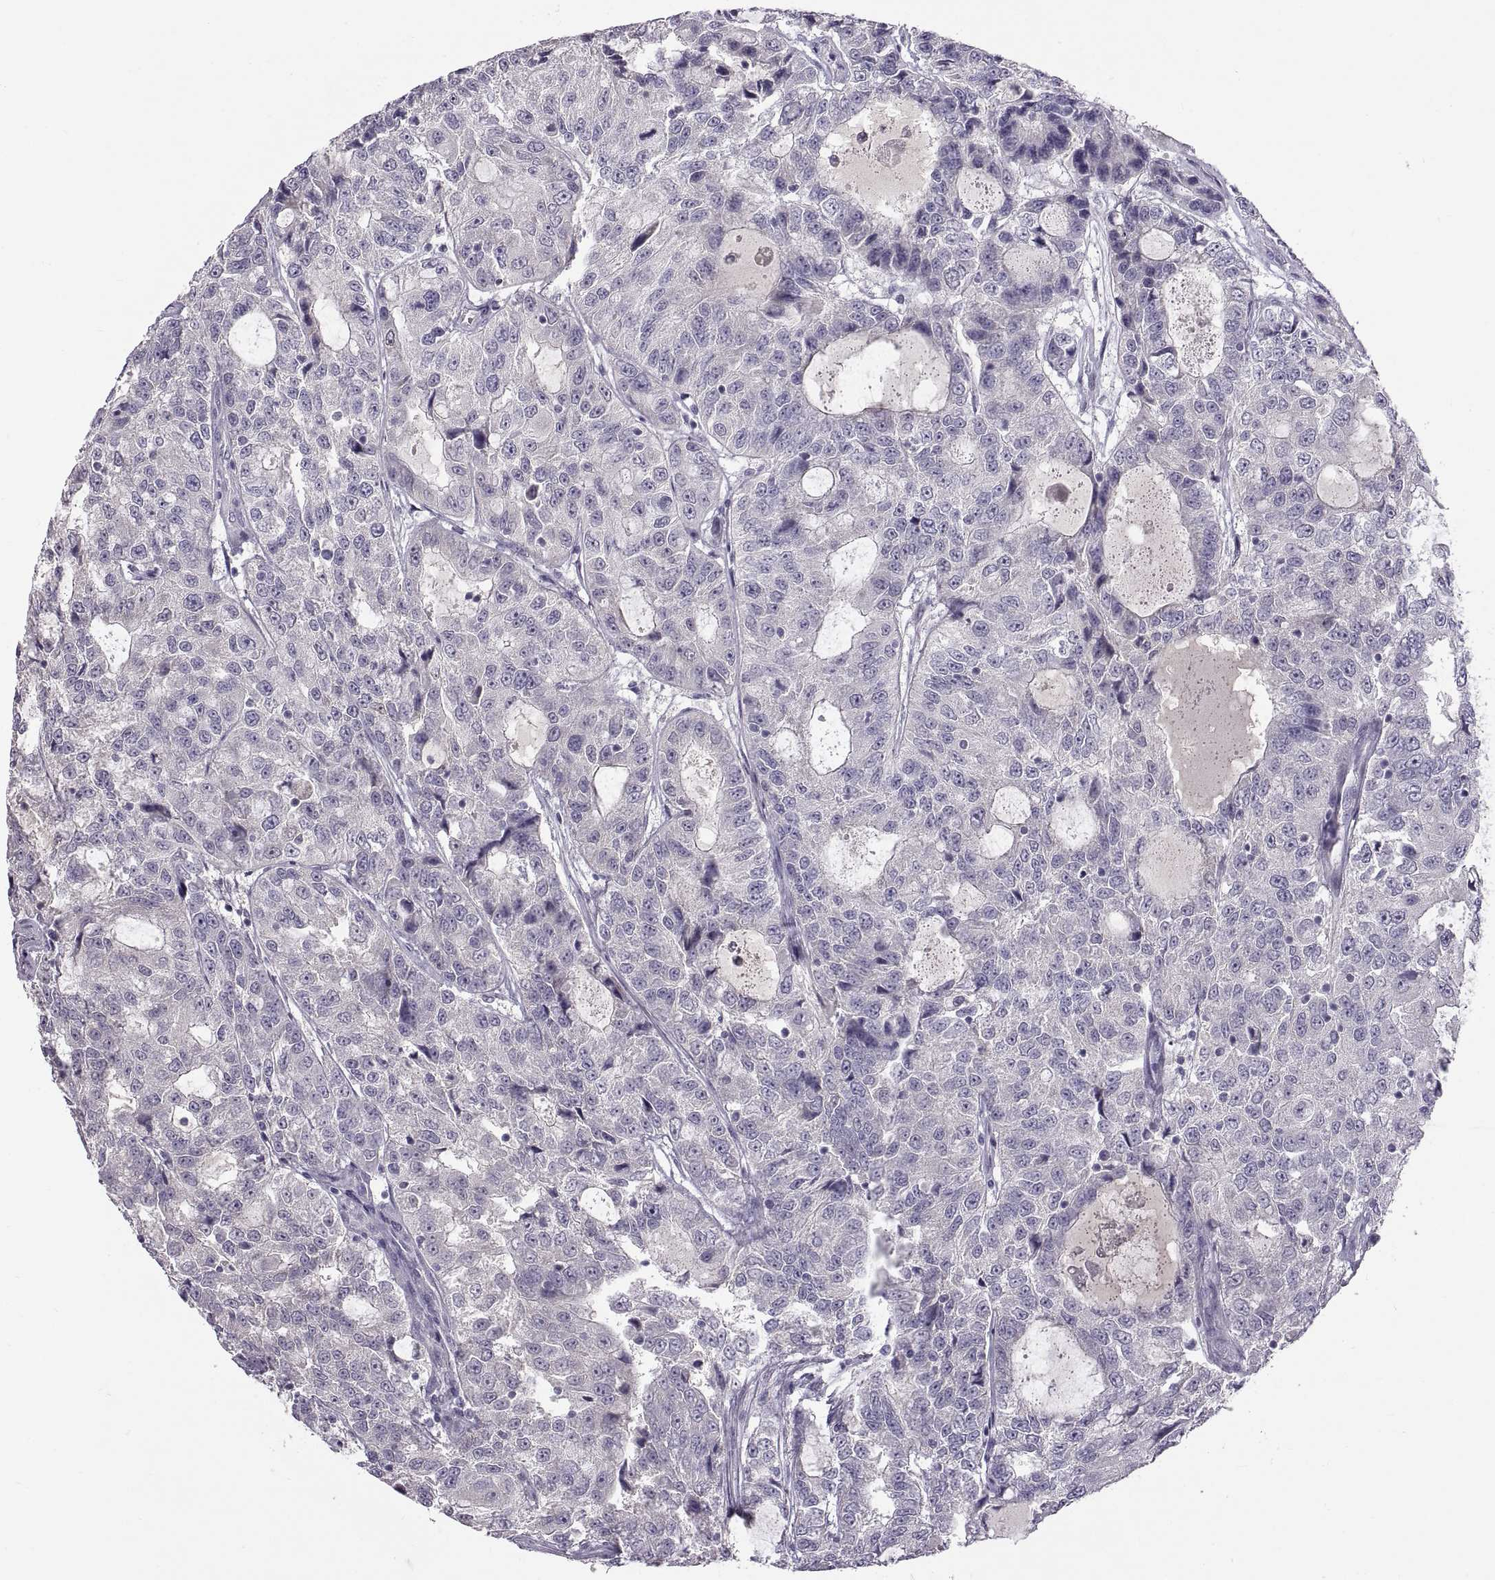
{"staining": {"intensity": "negative", "quantity": "none", "location": "none"}, "tissue": "urothelial cancer", "cell_type": "Tumor cells", "image_type": "cancer", "snomed": [{"axis": "morphology", "description": "Urothelial carcinoma, NOS"}, {"axis": "morphology", "description": "Urothelial carcinoma, High grade"}, {"axis": "topography", "description": "Urinary bladder"}], "caption": "The immunohistochemistry micrograph has no significant staining in tumor cells of transitional cell carcinoma tissue.", "gene": "WFDC8", "patient": {"sex": "female", "age": 73}}